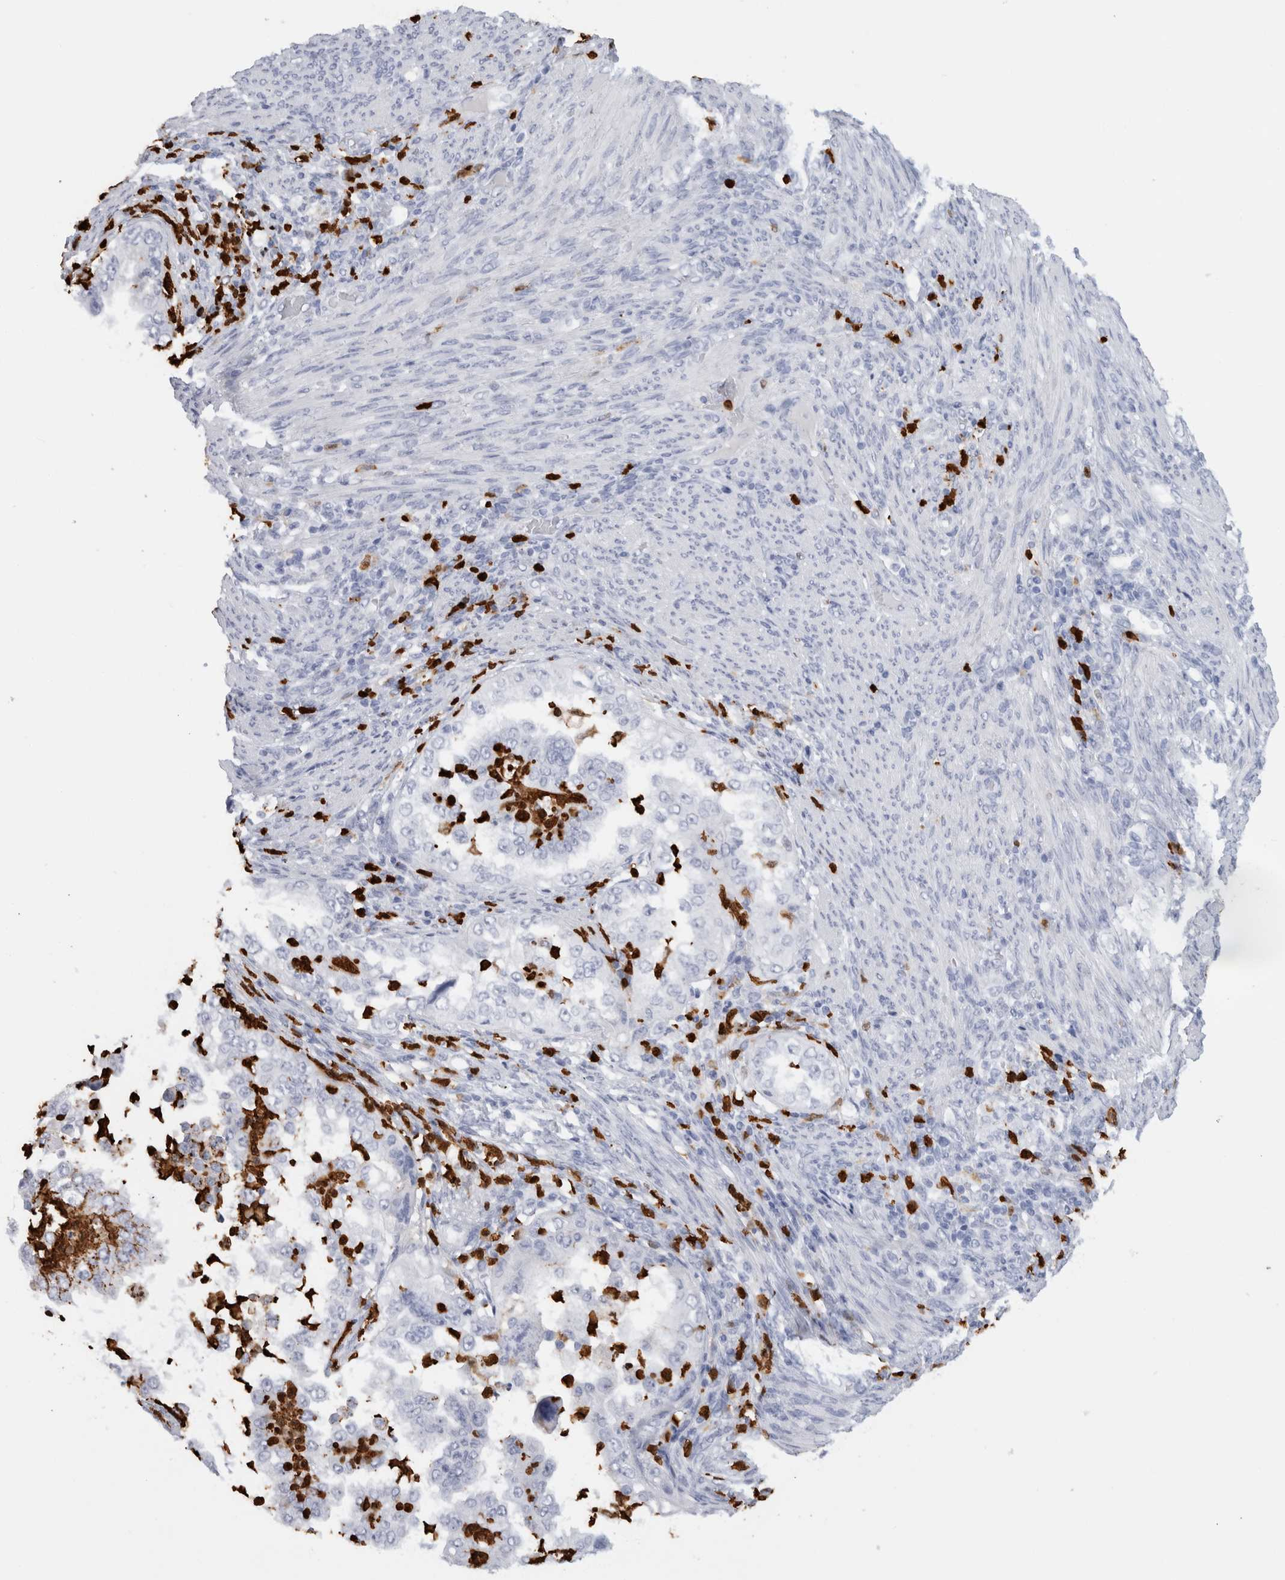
{"staining": {"intensity": "negative", "quantity": "none", "location": "none"}, "tissue": "endometrial cancer", "cell_type": "Tumor cells", "image_type": "cancer", "snomed": [{"axis": "morphology", "description": "Adenocarcinoma, NOS"}, {"axis": "topography", "description": "Endometrium"}], "caption": "This is an immunohistochemistry micrograph of human endometrial cancer. There is no expression in tumor cells.", "gene": "S100A8", "patient": {"sex": "female", "age": 85}}